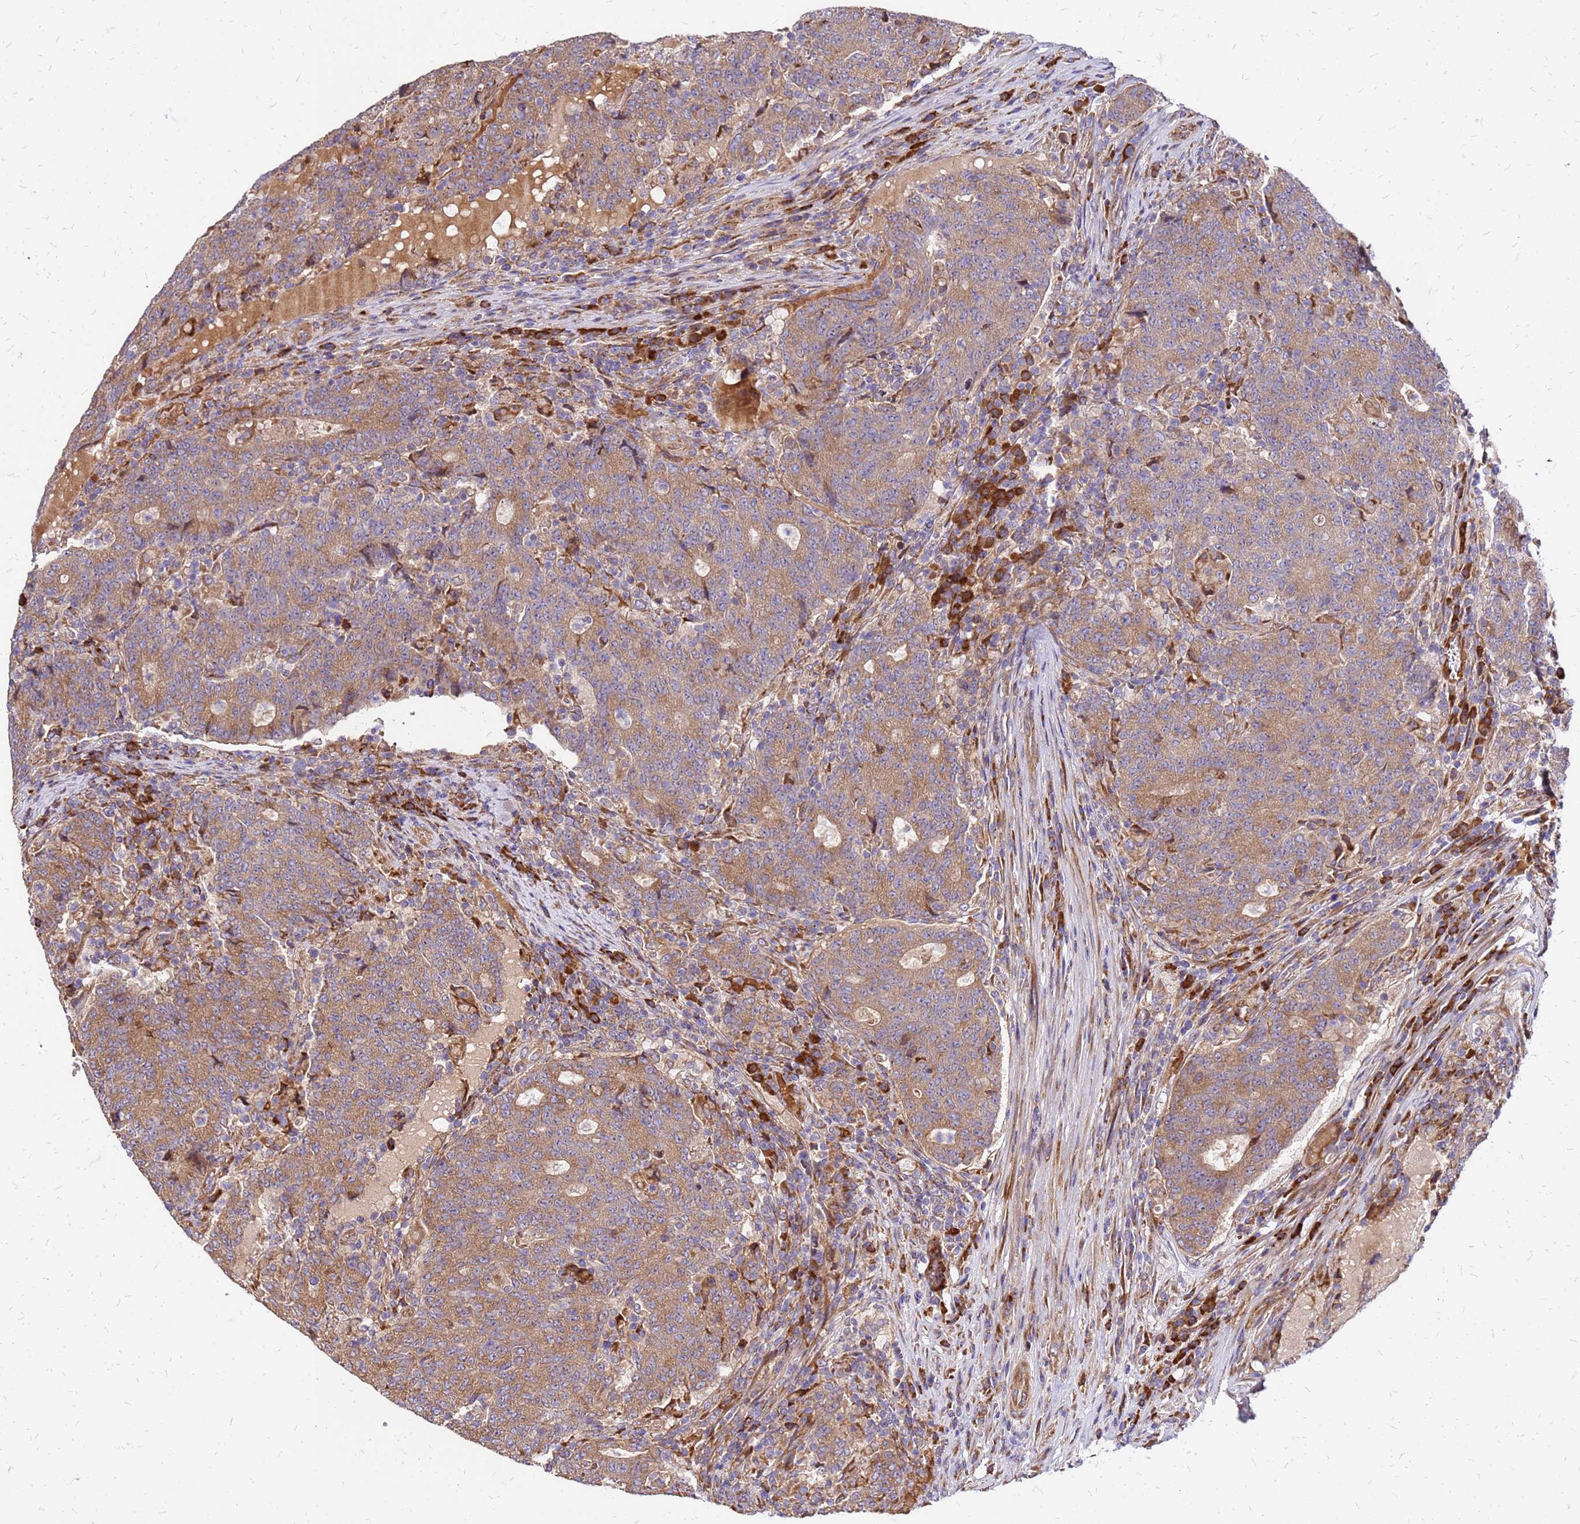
{"staining": {"intensity": "moderate", "quantity": ">75%", "location": "cytoplasmic/membranous"}, "tissue": "colorectal cancer", "cell_type": "Tumor cells", "image_type": "cancer", "snomed": [{"axis": "morphology", "description": "Adenocarcinoma, NOS"}, {"axis": "topography", "description": "Colon"}], "caption": "Immunohistochemical staining of adenocarcinoma (colorectal) reveals medium levels of moderate cytoplasmic/membranous protein staining in about >75% of tumor cells.", "gene": "VMO1", "patient": {"sex": "female", "age": 75}}